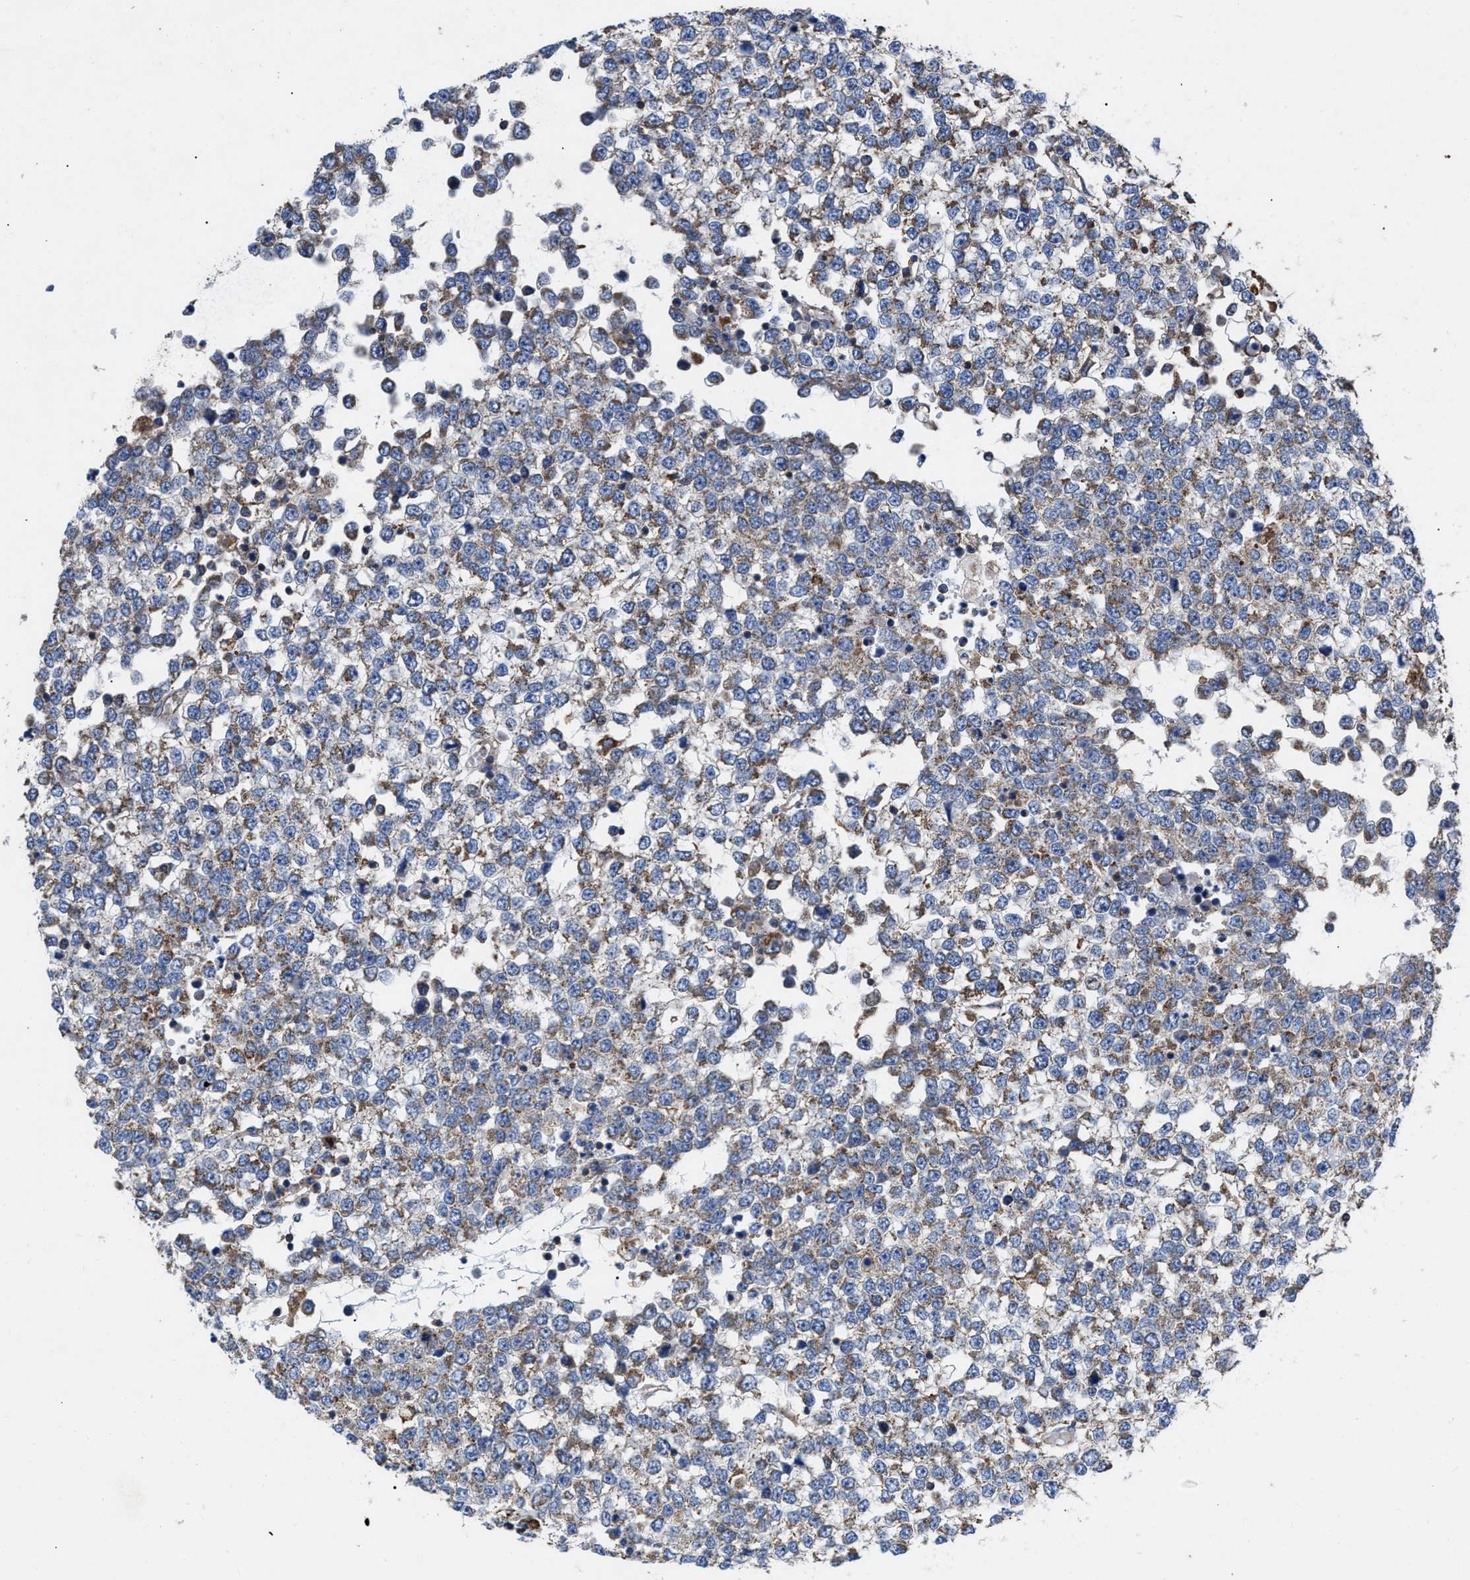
{"staining": {"intensity": "weak", "quantity": ">75%", "location": "cytoplasmic/membranous"}, "tissue": "testis cancer", "cell_type": "Tumor cells", "image_type": "cancer", "snomed": [{"axis": "morphology", "description": "Seminoma, NOS"}, {"axis": "topography", "description": "Testis"}], "caption": "Testis cancer stained with a brown dye shows weak cytoplasmic/membranous positive staining in approximately >75% of tumor cells.", "gene": "FAM171A2", "patient": {"sex": "male", "age": 65}}